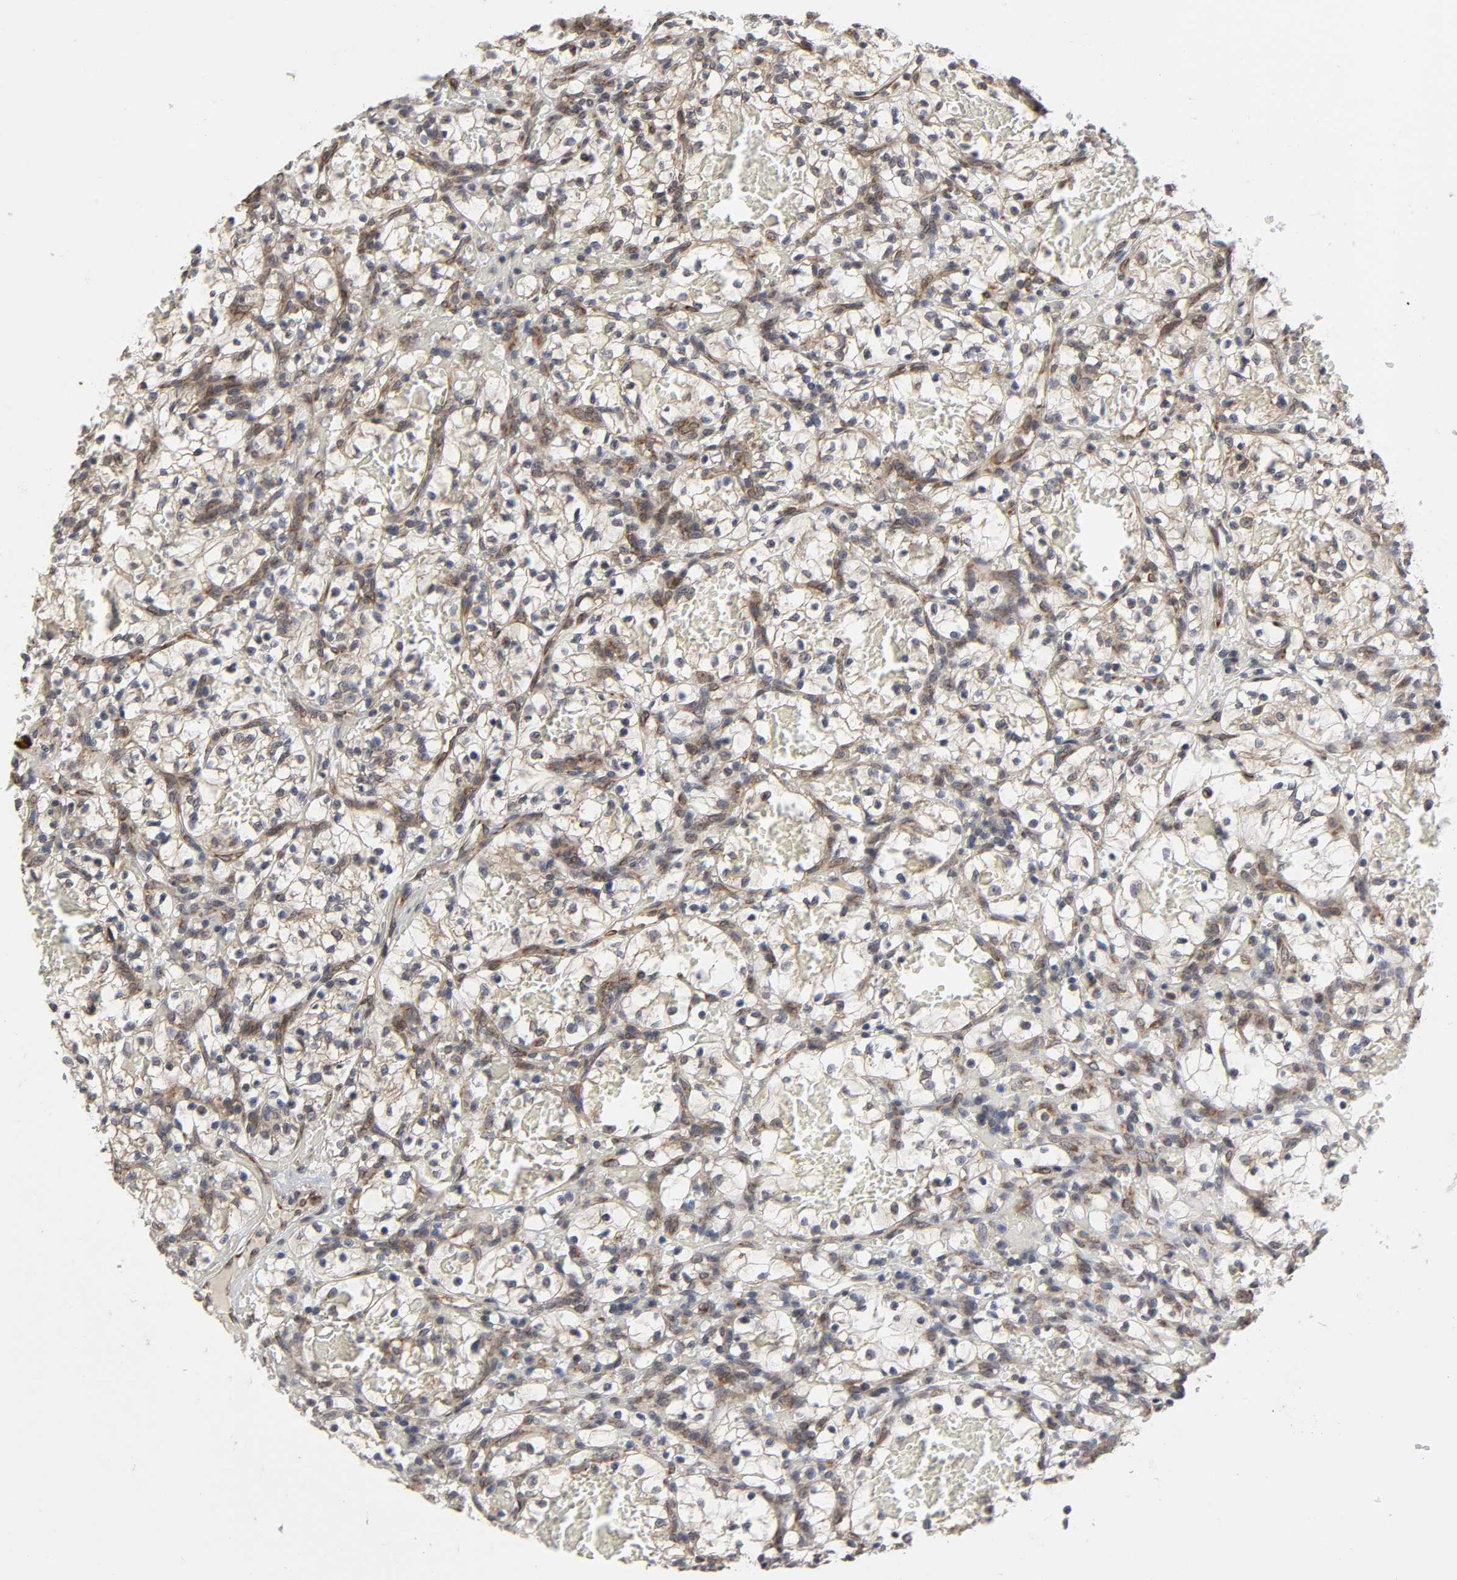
{"staining": {"intensity": "moderate", "quantity": "25%-75%", "location": "cytoplasmic/membranous"}, "tissue": "renal cancer", "cell_type": "Tumor cells", "image_type": "cancer", "snomed": [{"axis": "morphology", "description": "Adenocarcinoma, NOS"}, {"axis": "topography", "description": "Kidney"}], "caption": "Moderate cytoplasmic/membranous positivity for a protein is present in about 25%-75% of tumor cells of adenocarcinoma (renal) using immunohistochemistry.", "gene": "SLC30A9", "patient": {"sex": "female", "age": 57}}